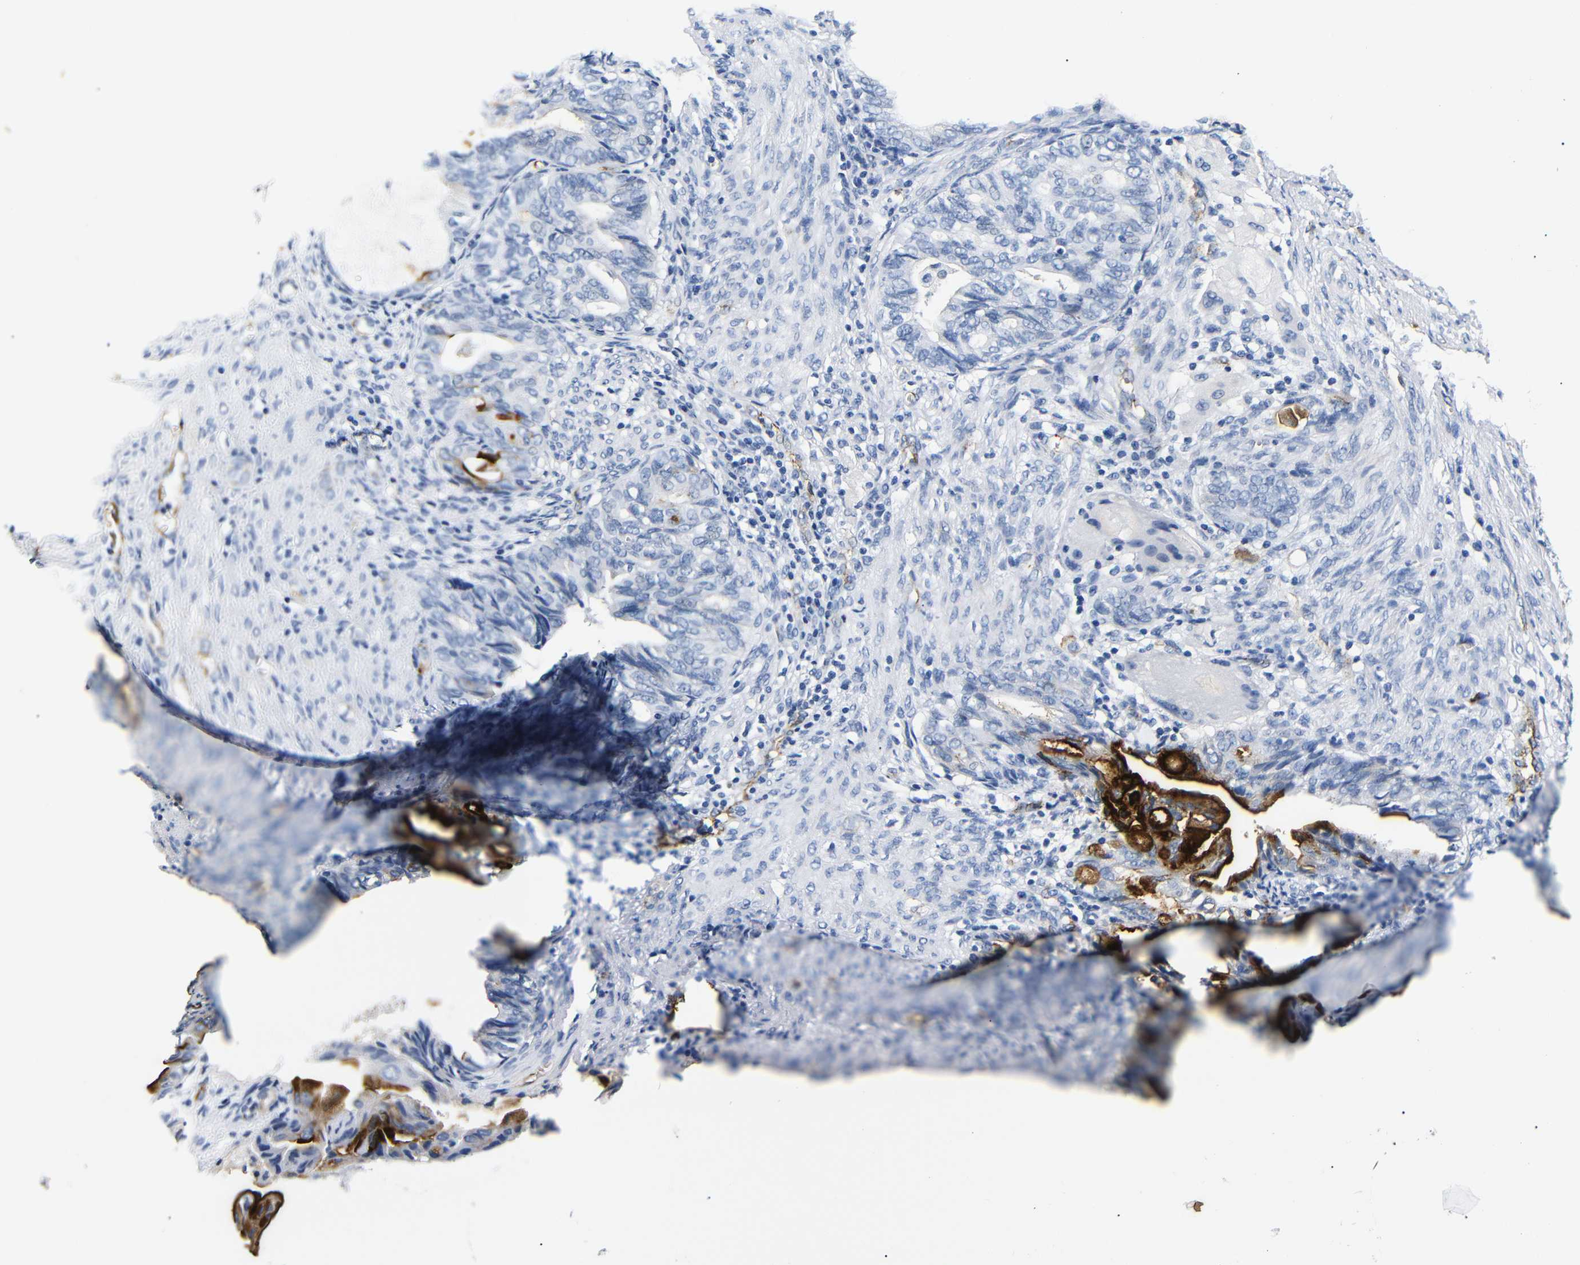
{"staining": {"intensity": "strong", "quantity": "<25%", "location": "cytoplasmic/membranous"}, "tissue": "endometrial cancer", "cell_type": "Tumor cells", "image_type": "cancer", "snomed": [{"axis": "morphology", "description": "Adenocarcinoma, NOS"}, {"axis": "topography", "description": "Uterus"}, {"axis": "topography", "description": "Endometrium"}], "caption": "Approximately <25% of tumor cells in human endometrial adenocarcinoma show strong cytoplasmic/membranous protein positivity as visualized by brown immunohistochemical staining.", "gene": "MUC4", "patient": {"sex": "female", "age": 70}}